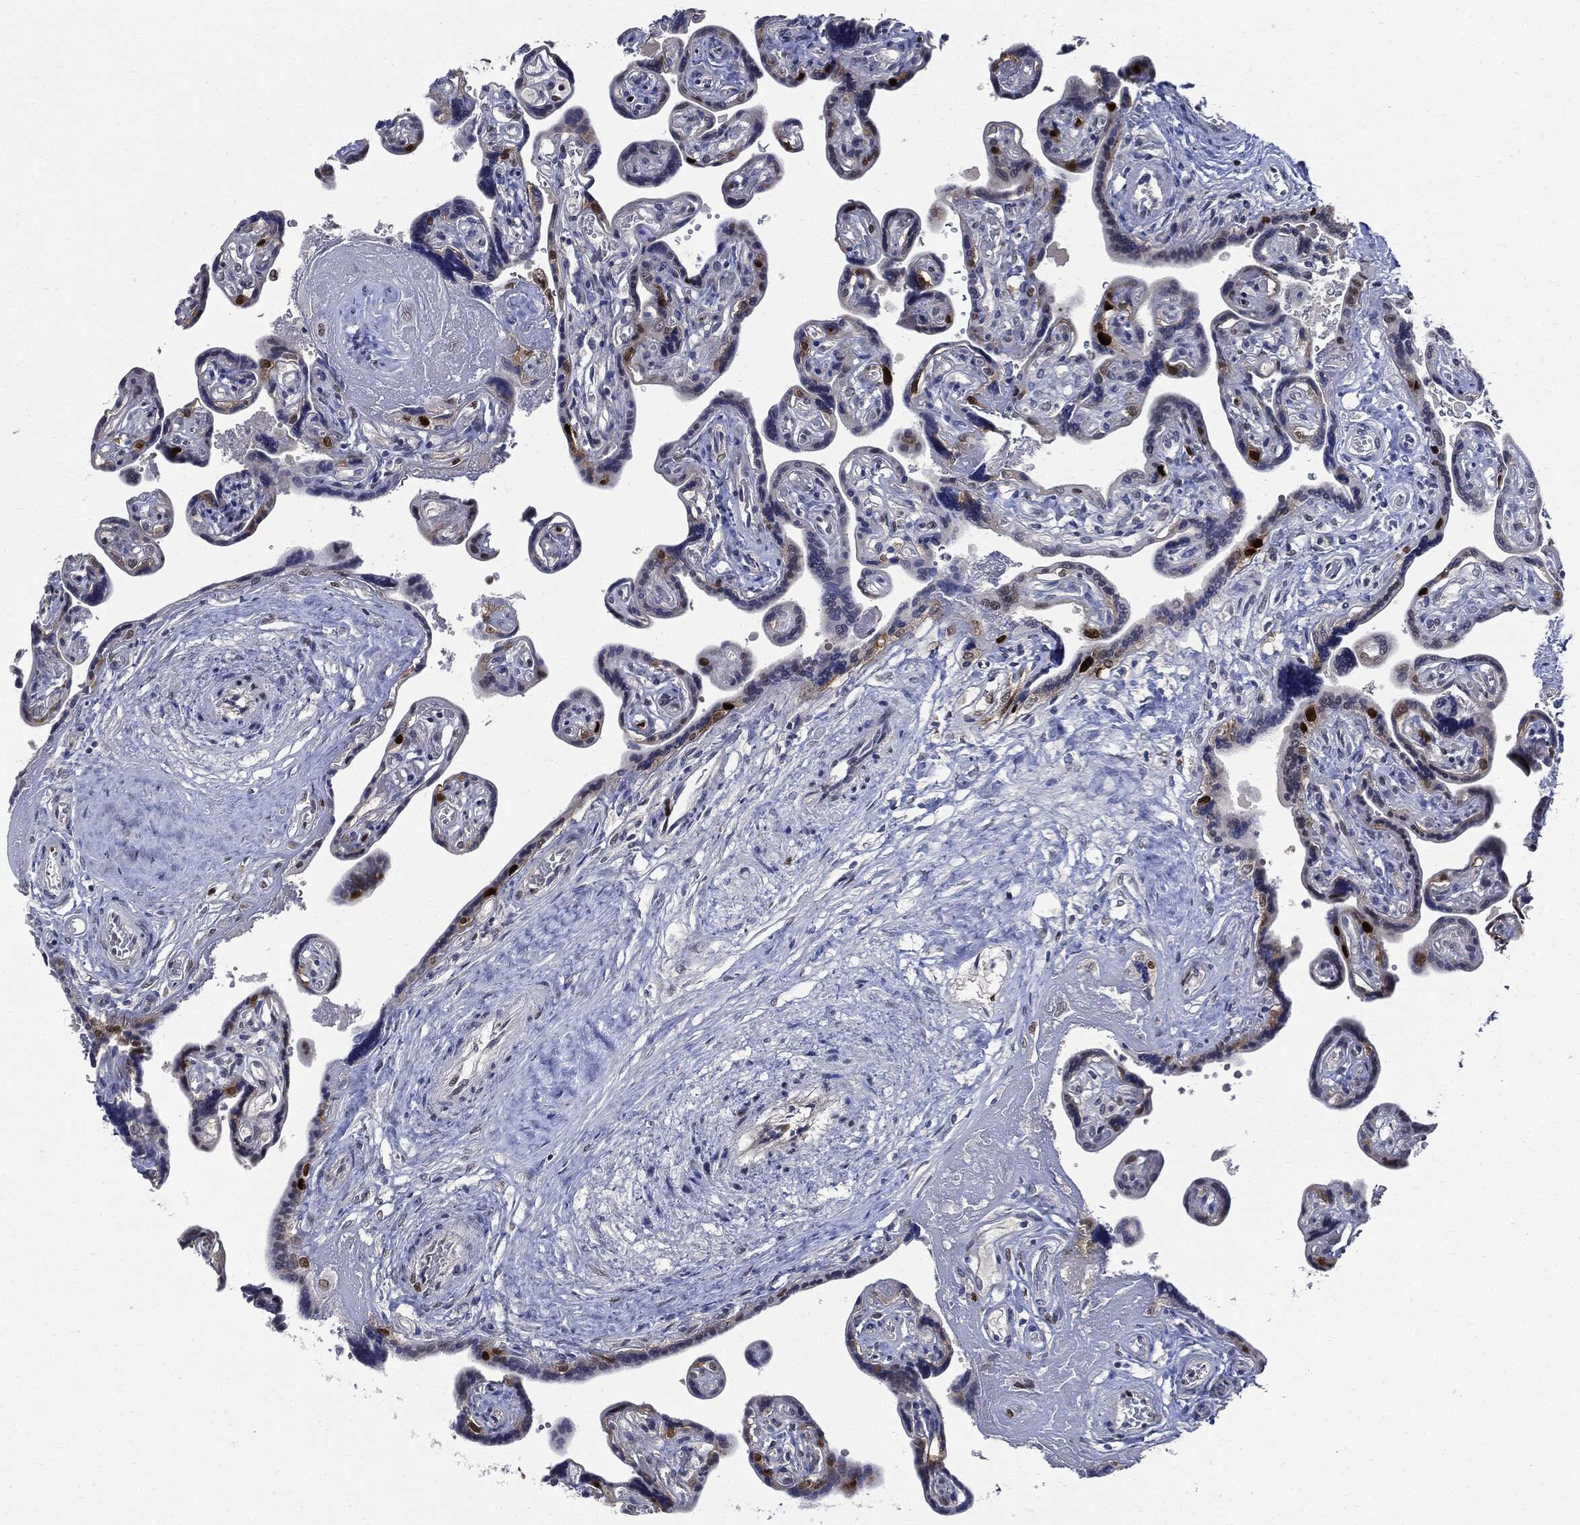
{"staining": {"intensity": "moderate", "quantity": "<25%", "location": "nuclear"}, "tissue": "placenta", "cell_type": "Decidual cells", "image_type": "normal", "snomed": [{"axis": "morphology", "description": "Normal tissue, NOS"}, {"axis": "topography", "description": "Placenta"}], "caption": "Decidual cells reveal low levels of moderate nuclear expression in about <25% of cells in benign human placenta. The protein is shown in brown color, while the nuclei are stained blue.", "gene": "PCNA", "patient": {"sex": "female", "age": 32}}